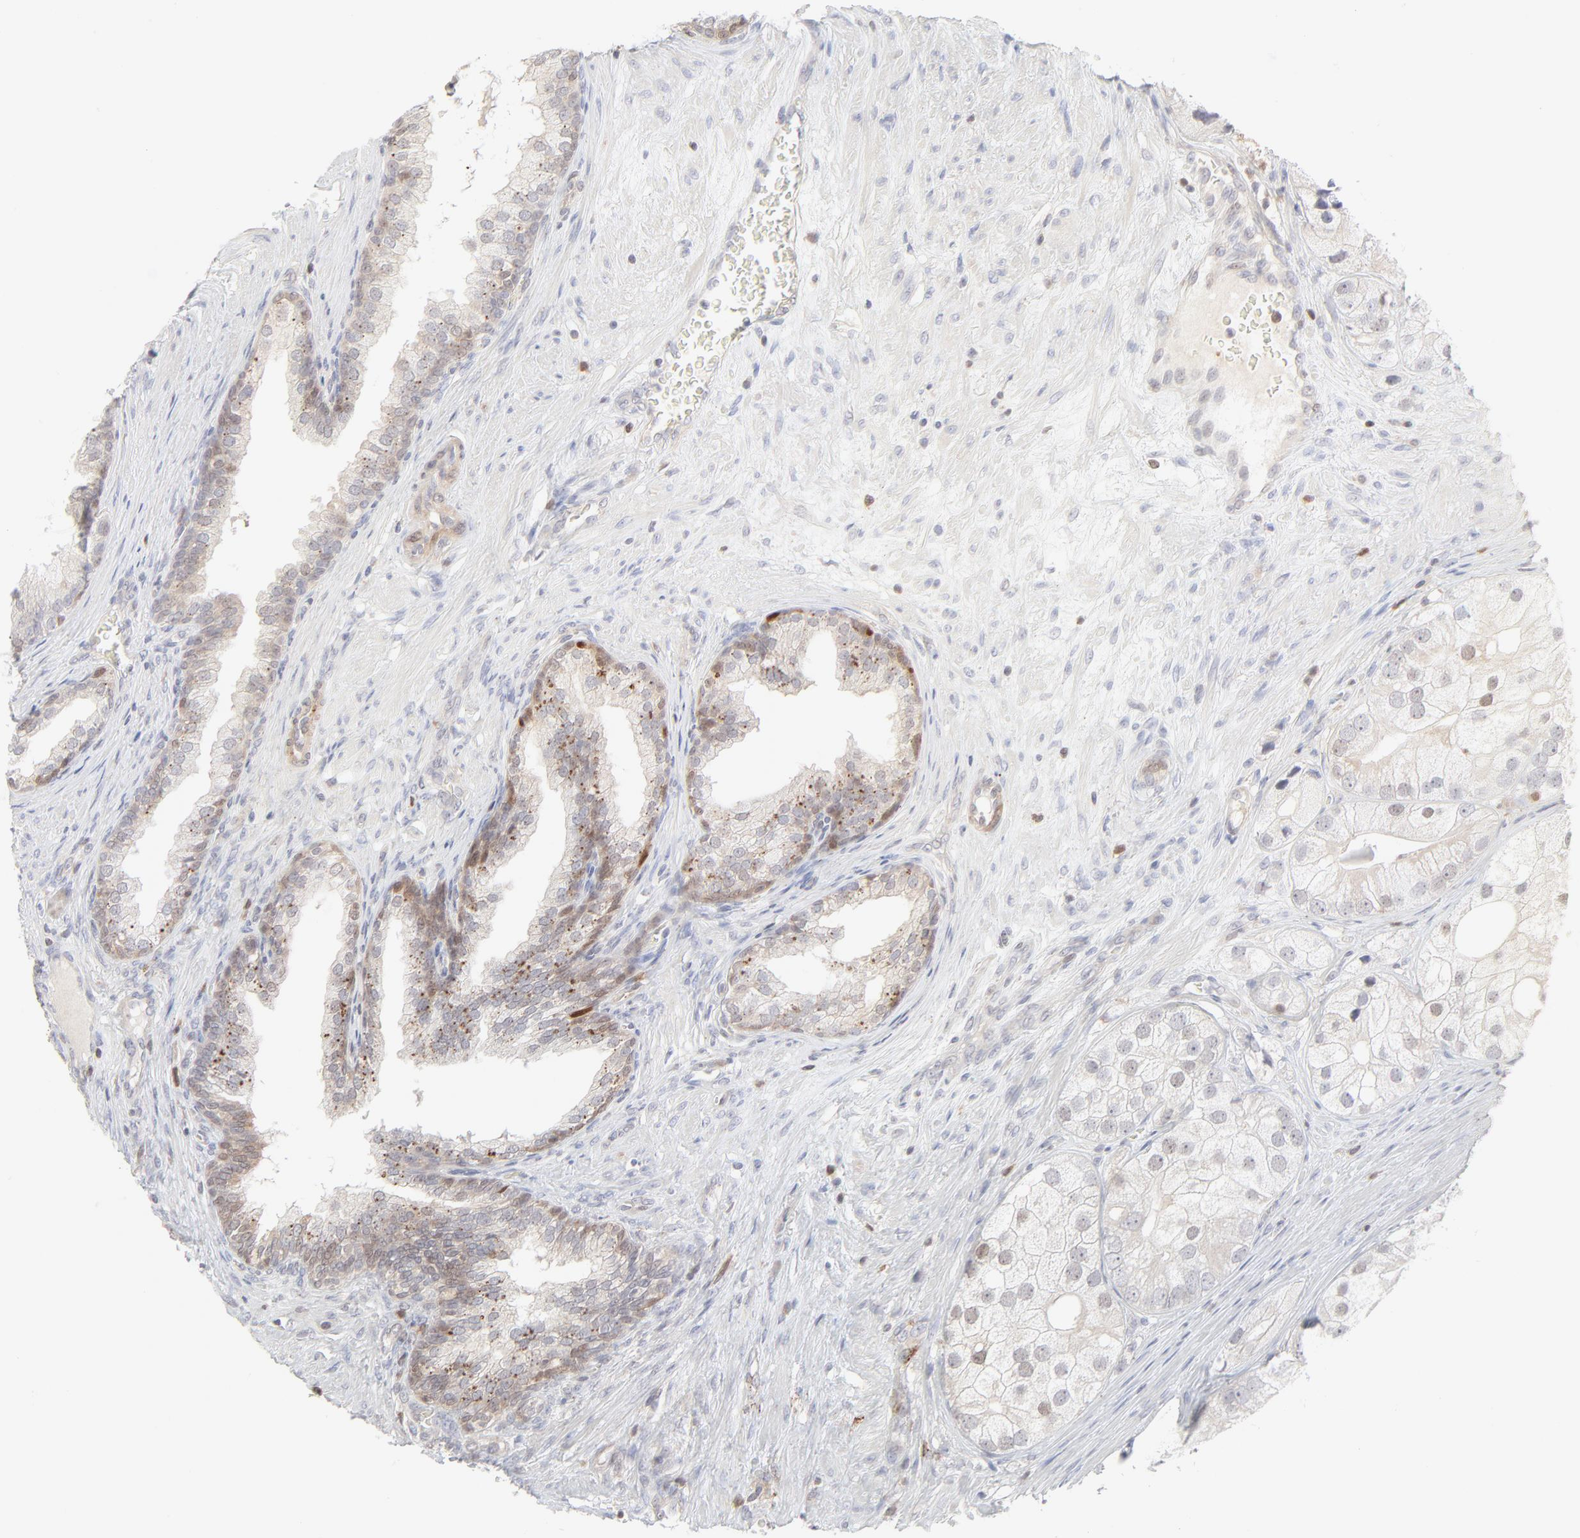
{"staining": {"intensity": "negative", "quantity": "none", "location": "none"}, "tissue": "prostate cancer", "cell_type": "Tumor cells", "image_type": "cancer", "snomed": [{"axis": "morphology", "description": "Adenocarcinoma, Low grade"}, {"axis": "topography", "description": "Prostate"}], "caption": "A photomicrograph of human low-grade adenocarcinoma (prostate) is negative for staining in tumor cells. Nuclei are stained in blue.", "gene": "CDK6", "patient": {"sex": "male", "age": 69}}